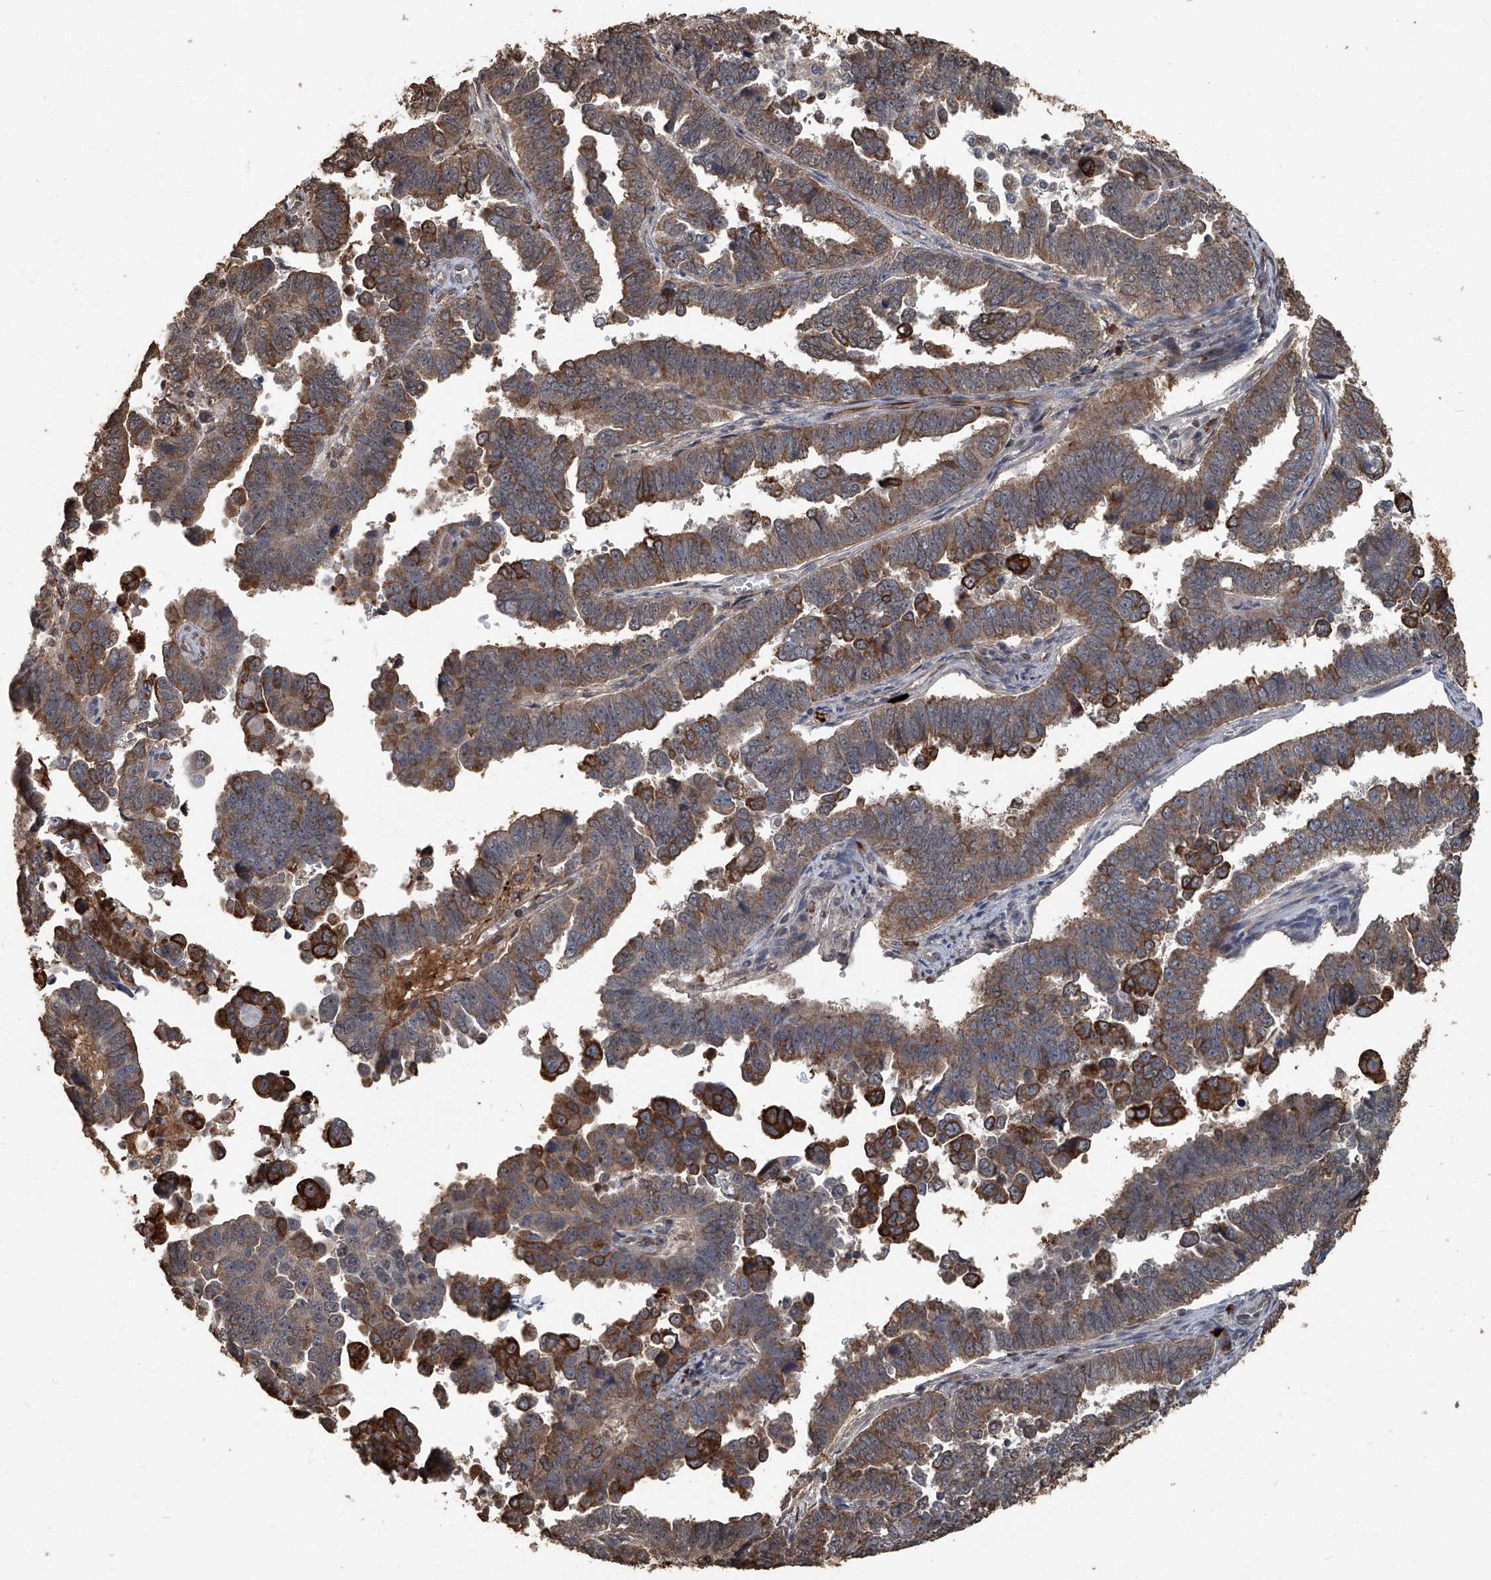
{"staining": {"intensity": "strong", "quantity": "<25%", "location": "cytoplasmic/membranous"}, "tissue": "endometrial cancer", "cell_type": "Tumor cells", "image_type": "cancer", "snomed": [{"axis": "morphology", "description": "Adenocarcinoma, NOS"}, {"axis": "topography", "description": "Endometrium"}], "caption": "The histopathology image reveals staining of endometrial cancer (adenocarcinoma), revealing strong cytoplasmic/membranous protein expression (brown color) within tumor cells. (brown staining indicates protein expression, while blue staining denotes nuclei).", "gene": "GPR132", "patient": {"sex": "female", "age": 75}}